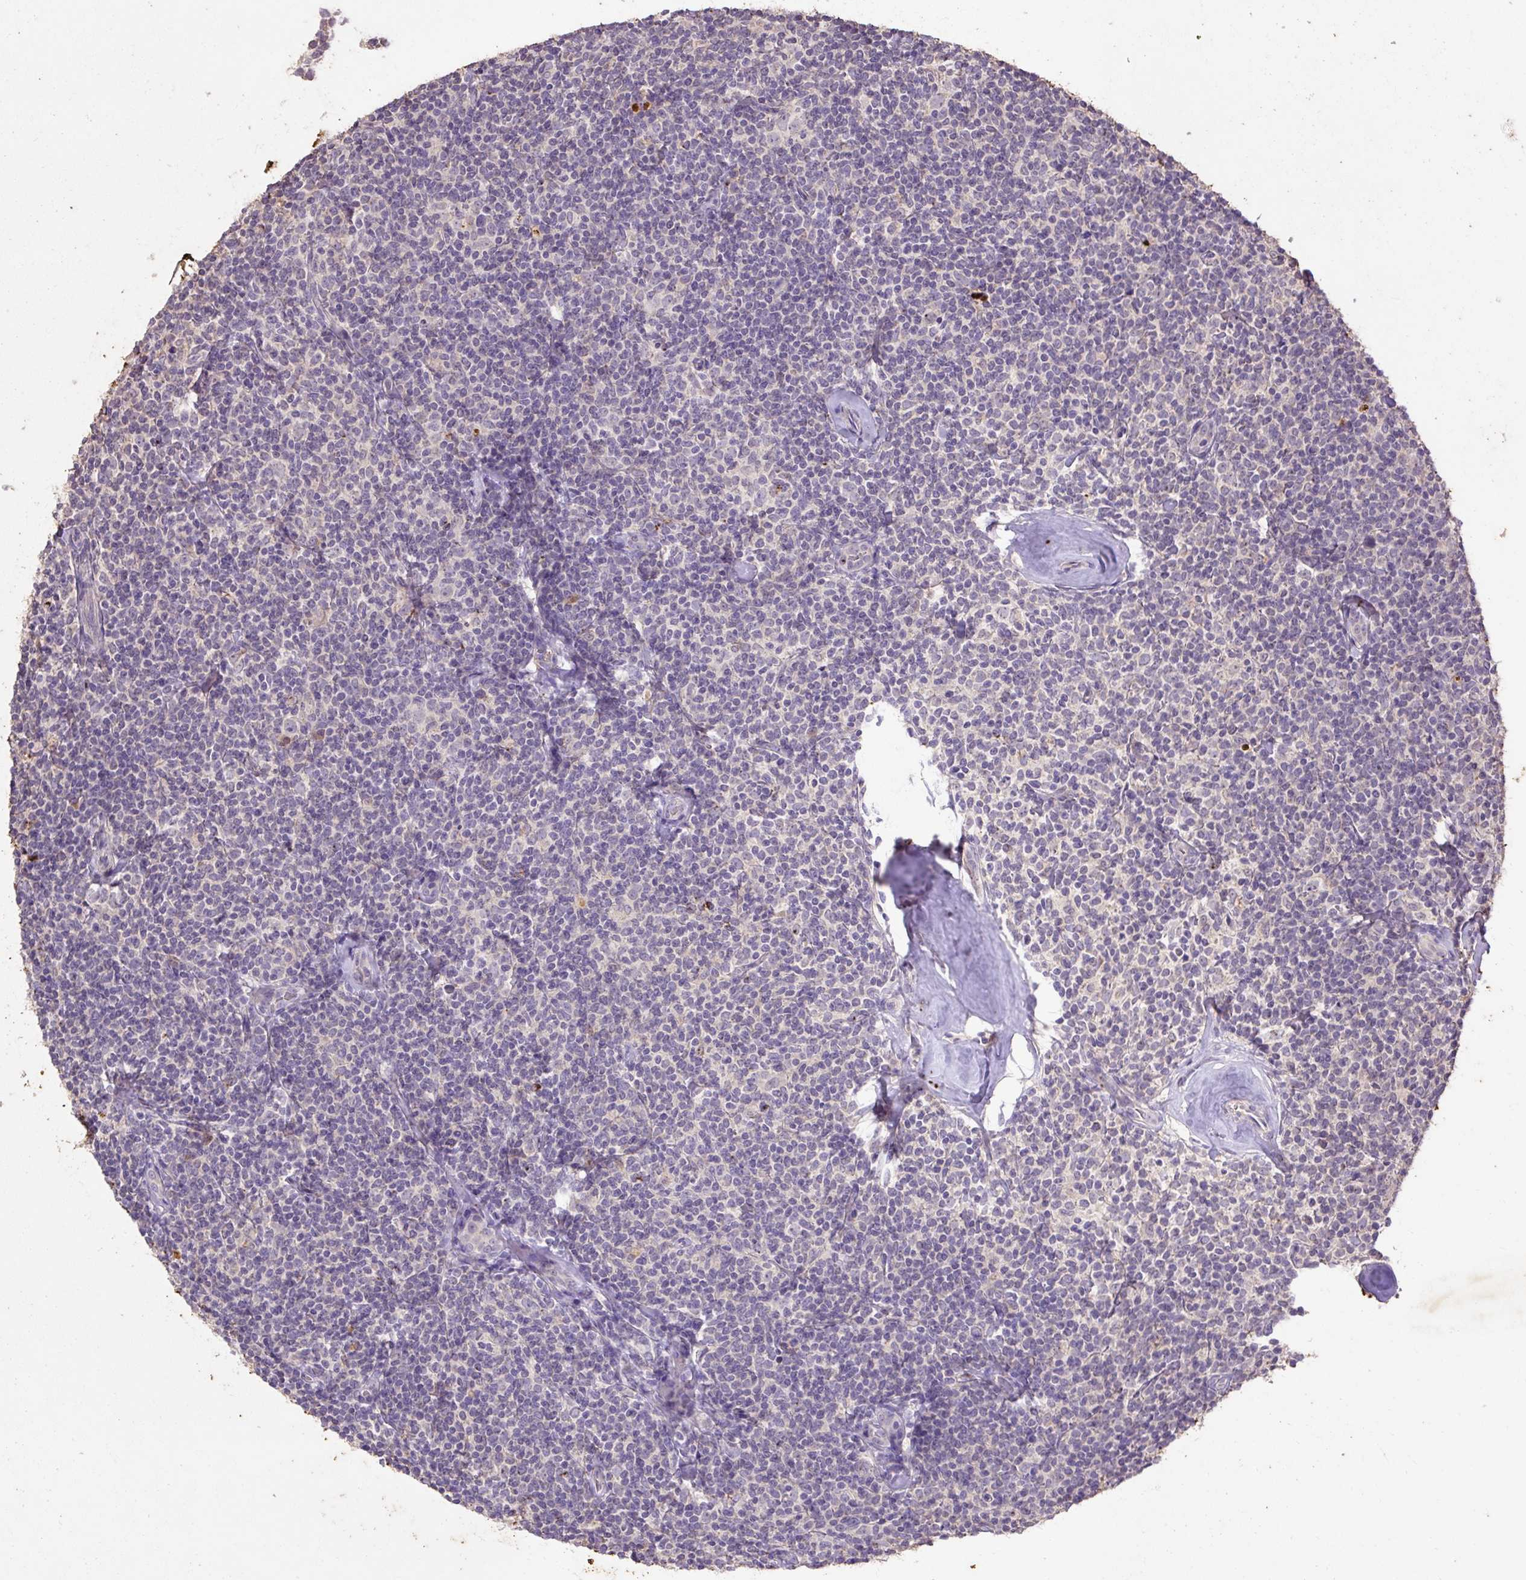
{"staining": {"intensity": "negative", "quantity": "none", "location": "none"}, "tissue": "lymphoma", "cell_type": "Tumor cells", "image_type": "cancer", "snomed": [{"axis": "morphology", "description": "Malignant lymphoma, non-Hodgkin's type, Low grade"}, {"axis": "topography", "description": "Lymph node"}], "caption": "Image shows no protein expression in tumor cells of low-grade malignant lymphoma, non-Hodgkin's type tissue.", "gene": "LRTM2", "patient": {"sex": "female", "age": 56}}